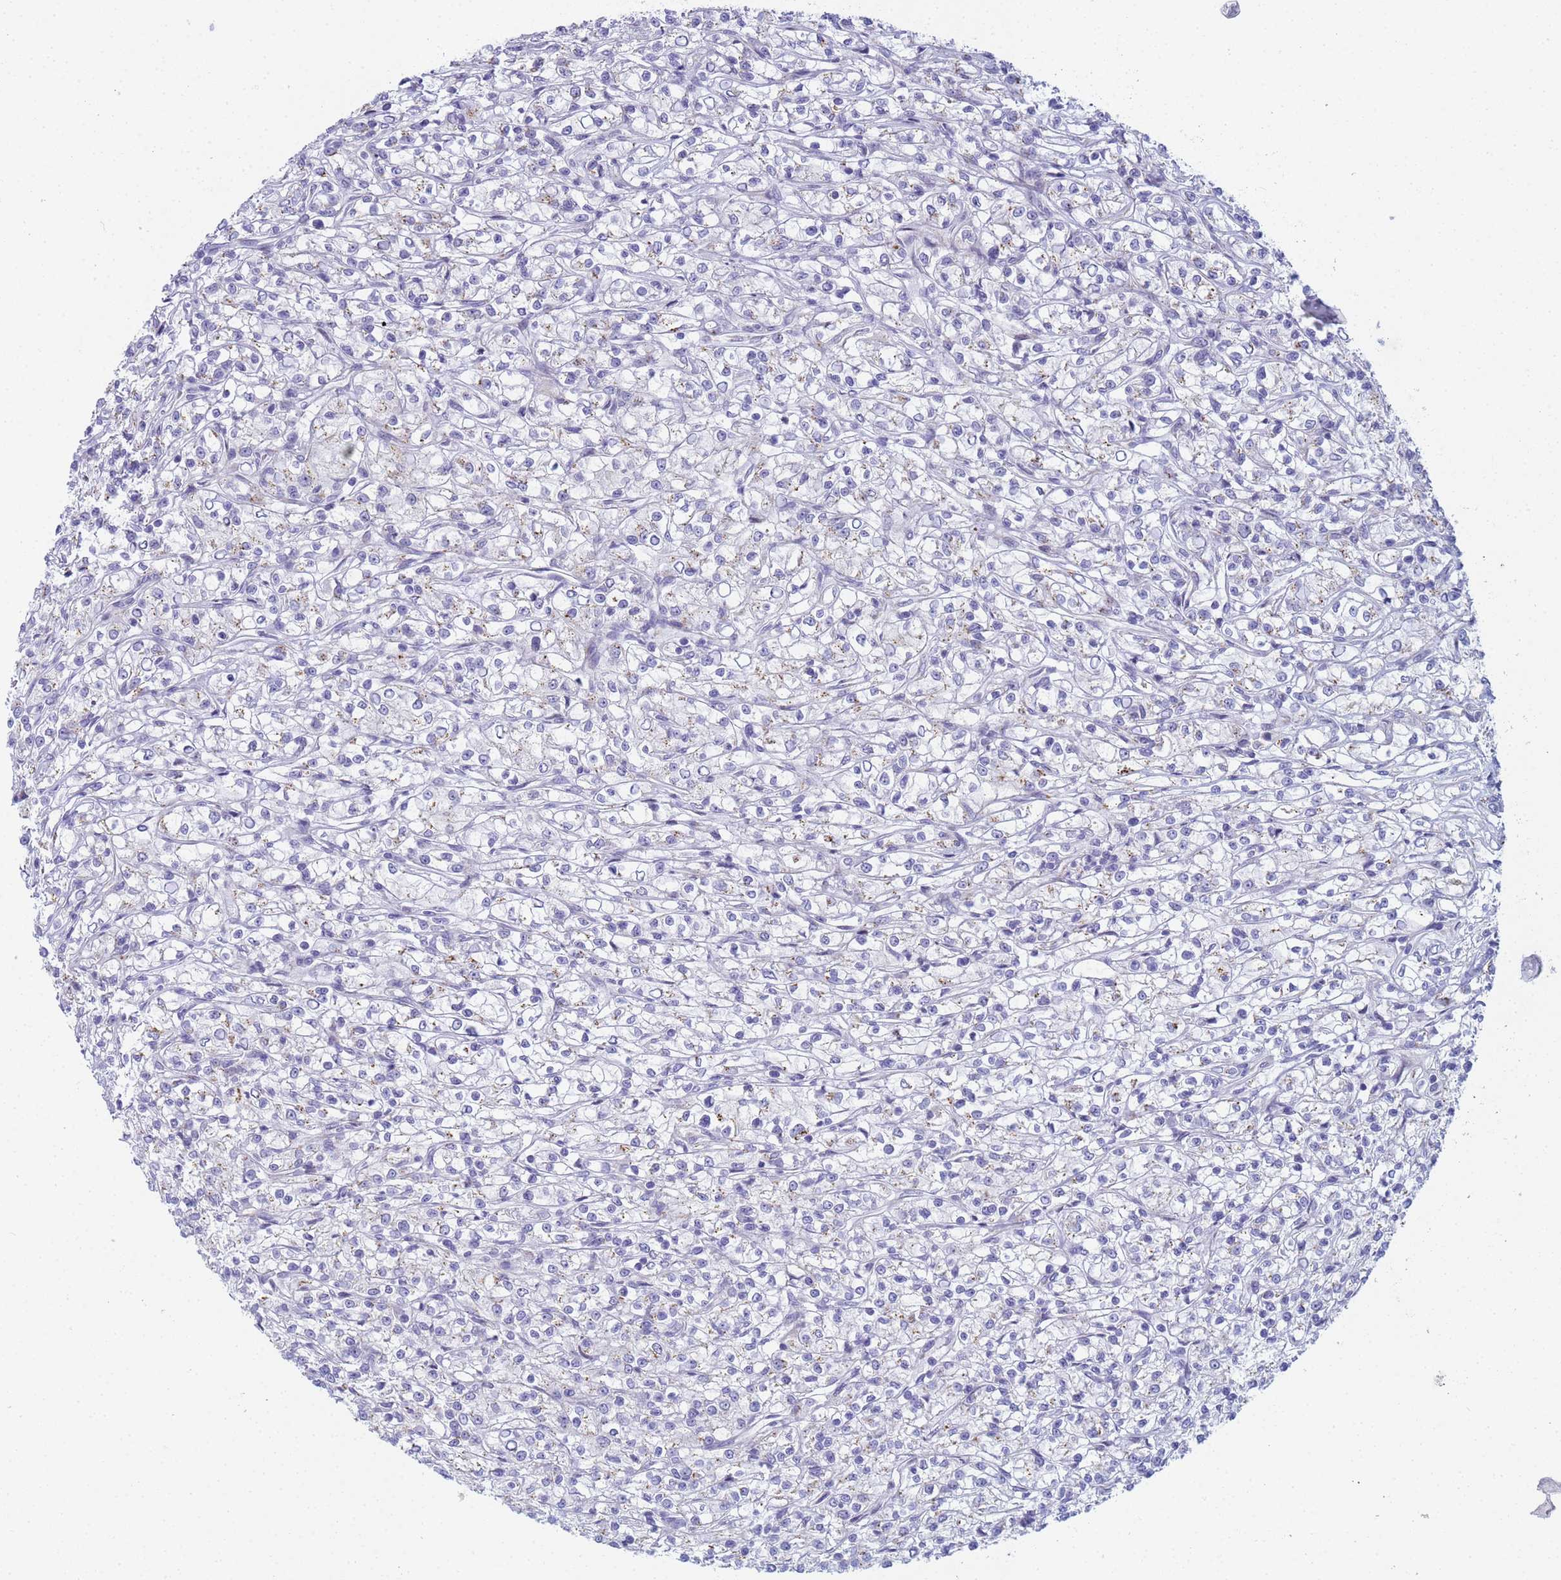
{"staining": {"intensity": "negative", "quantity": "none", "location": "none"}, "tissue": "renal cancer", "cell_type": "Tumor cells", "image_type": "cancer", "snomed": [{"axis": "morphology", "description": "Adenocarcinoma, NOS"}, {"axis": "topography", "description": "Kidney"}], "caption": "Immunohistochemistry (IHC) of human renal cancer (adenocarcinoma) shows no expression in tumor cells.", "gene": "CR1", "patient": {"sex": "female", "age": 59}}